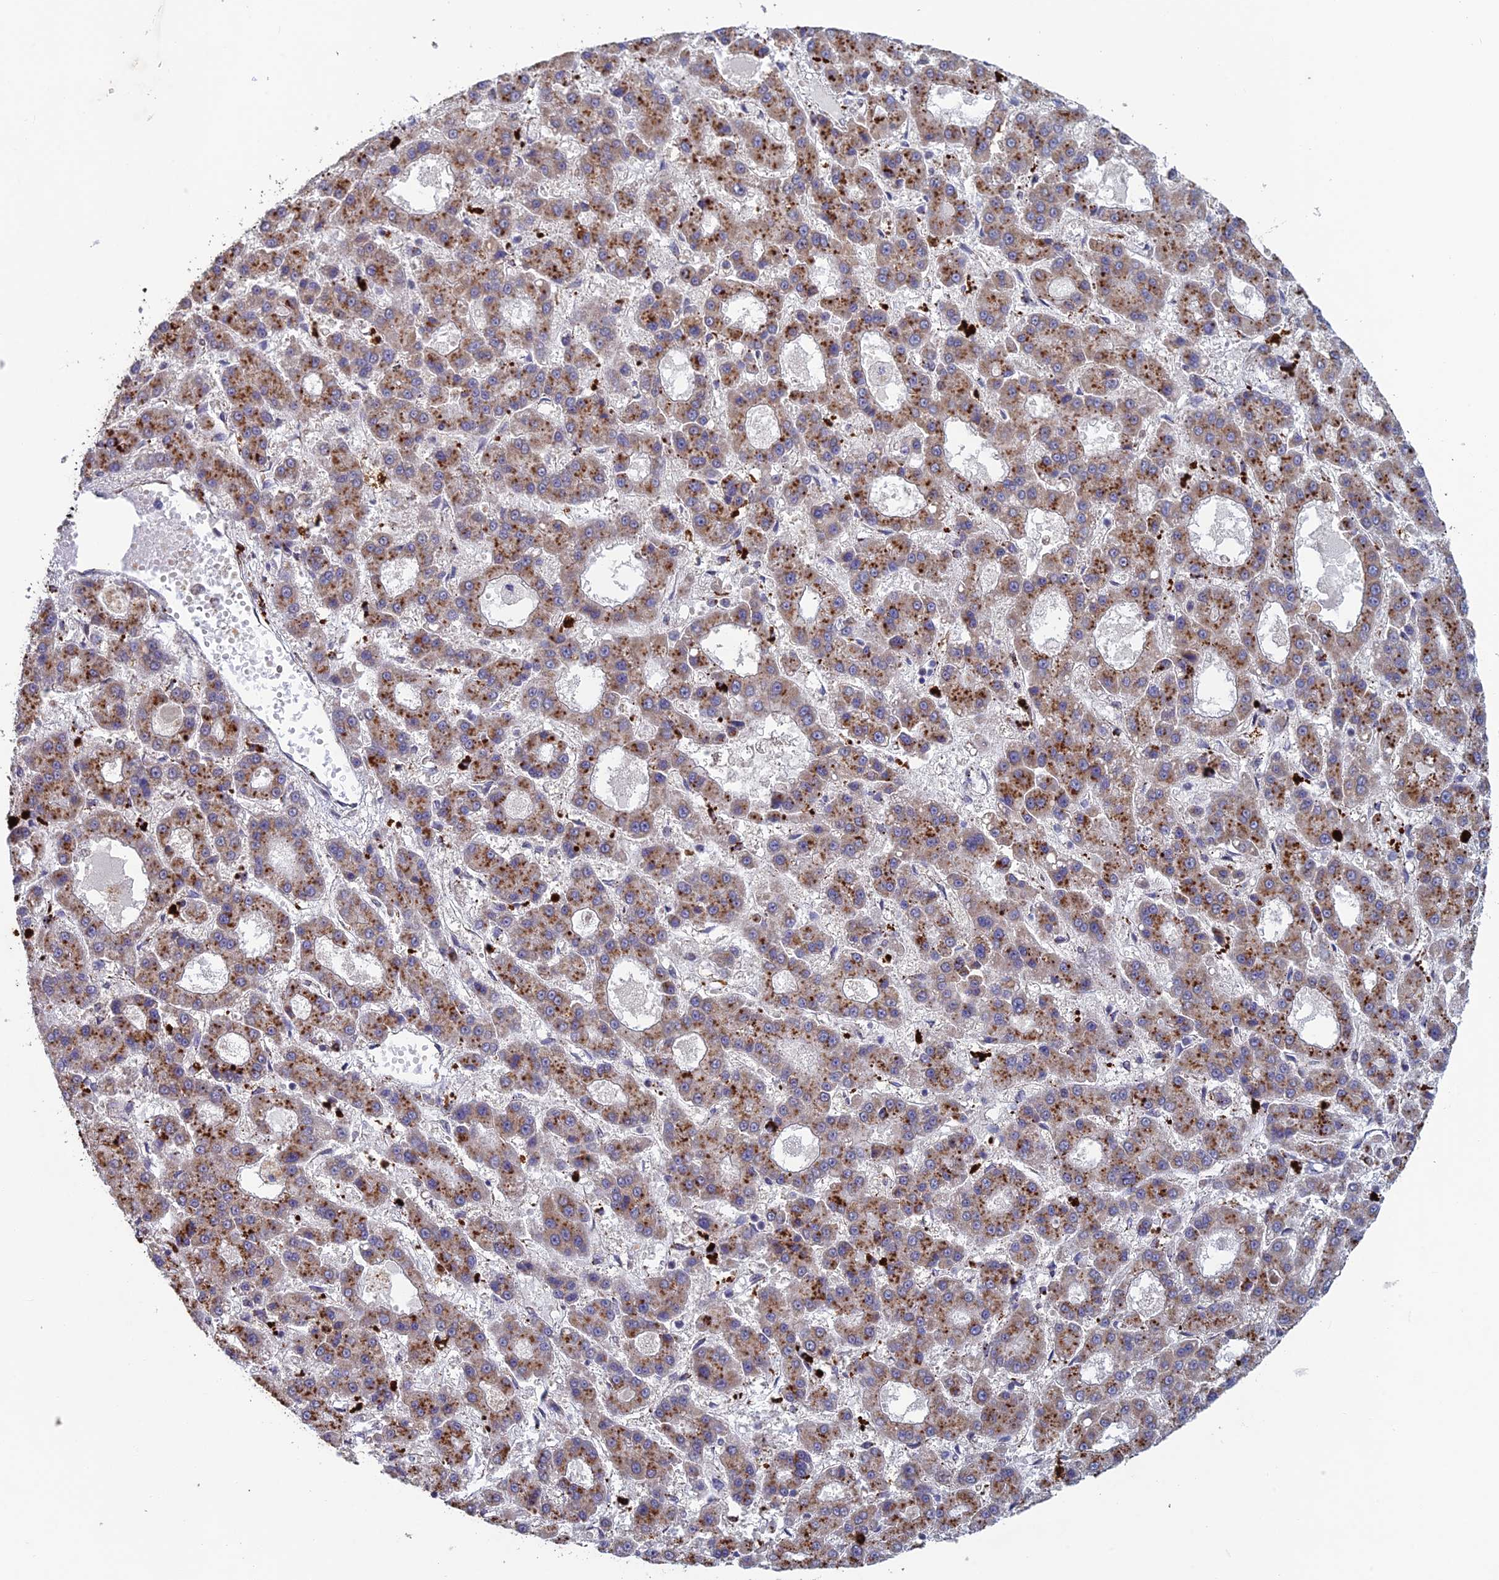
{"staining": {"intensity": "moderate", "quantity": ">75%", "location": "cytoplasmic/membranous"}, "tissue": "liver cancer", "cell_type": "Tumor cells", "image_type": "cancer", "snomed": [{"axis": "morphology", "description": "Carcinoma, Hepatocellular, NOS"}, {"axis": "topography", "description": "Liver"}], "caption": "DAB immunohistochemical staining of human liver cancer demonstrates moderate cytoplasmic/membranous protein staining in approximately >75% of tumor cells.", "gene": "FOXS1", "patient": {"sex": "male", "age": 70}}